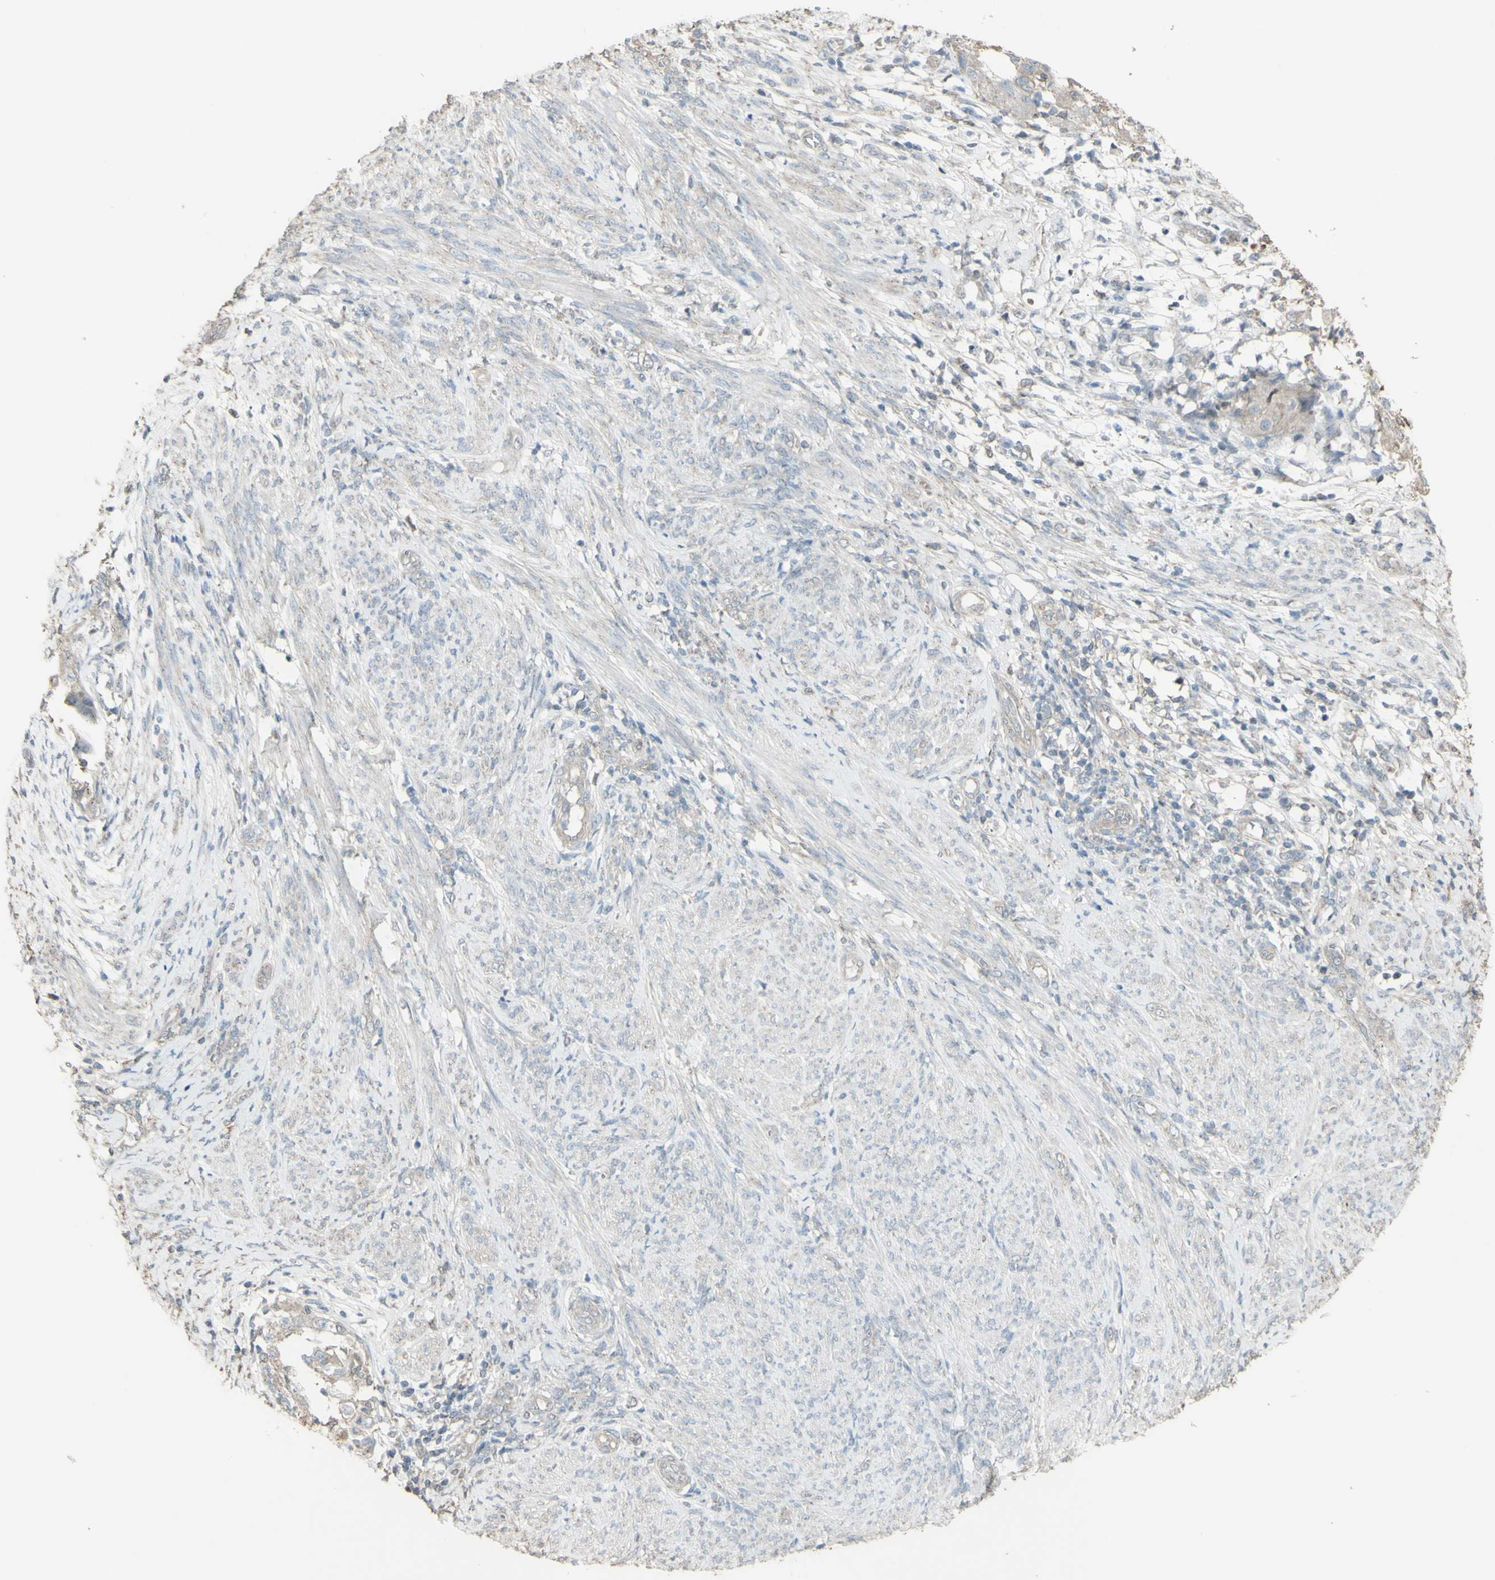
{"staining": {"intensity": "negative", "quantity": "none", "location": "none"}, "tissue": "endometrial cancer", "cell_type": "Tumor cells", "image_type": "cancer", "snomed": [{"axis": "morphology", "description": "Adenocarcinoma, NOS"}, {"axis": "topography", "description": "Endometrium"}], "caption": "A high-resolution micrograph shows immunohistochemistry (IHC) staining of endometrial cancer, which demonstrates no significant expression in tumor cells.", "gene": "FXYD3", "patient": {"sex": "female", "age": 85}}